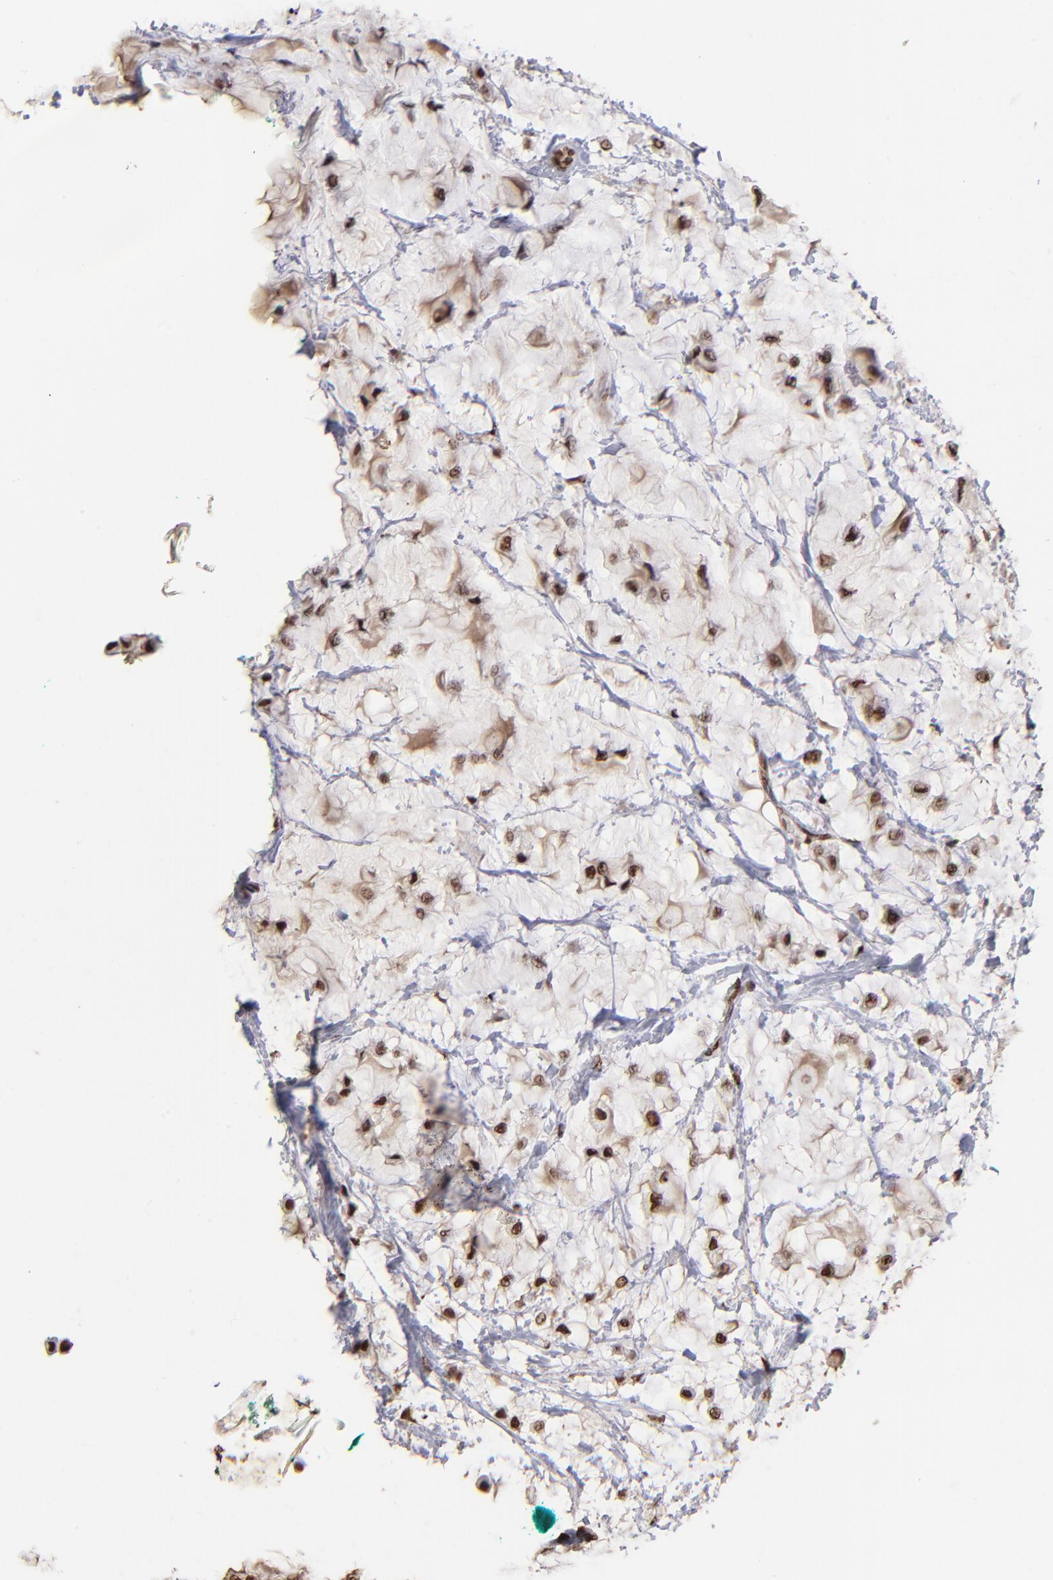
{"staining": {"intensity": "strong", "quantity": ">75%", "location": "cytoplasmic/membranous,nuclear"}, "tissue": "breast cancer", "cell_type": "Tumor cells", "image_type": "cancer", "snomed": [{"axis": "morphology", "description": "Lobular carcinoma"}, {"axis": "topography", "description": "Breast"}], "caption": "Immunohistochemistry (IHC) (DAB (3,3'-diaminobenzidine)) staining of lobular carcinoma (breast) displays strong cytoplasmic/membranous and nuclear protein staining in about >75% of tumor cells. Immunohistochemistry (IHC) stains the protein of interest in brown and the nuclei are stained blue.", "gene": "ZNF146", "patient": {"sex": "female", "age": 85}}